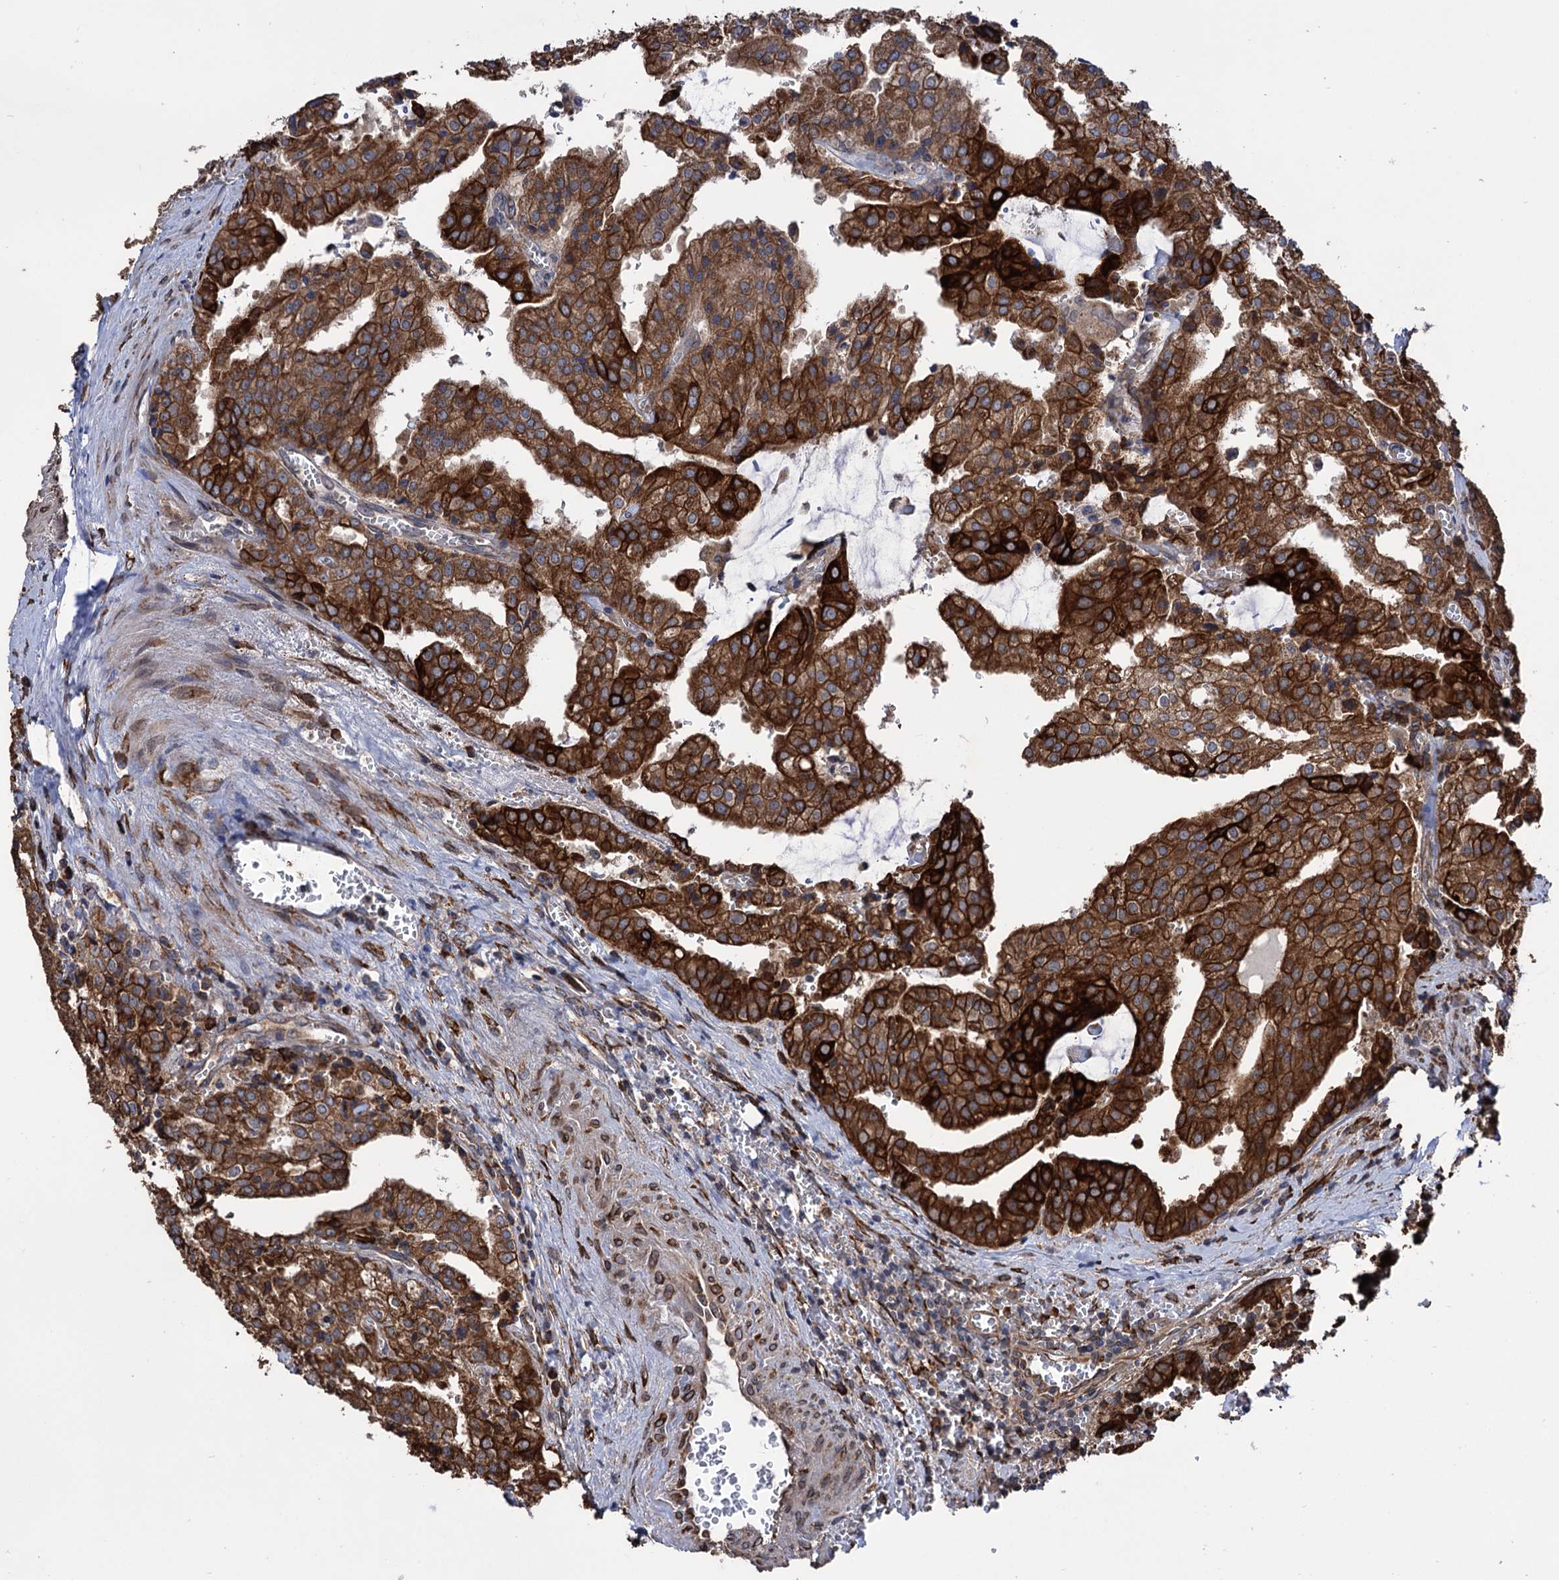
{"staining": {"intensity": "strong", "quantity": ">75%", "location": "cytoplasmic/membranous"}, "tissue": "prostate cancer", "cell_type": "Tumor cells", "image_type": "cancer", "snomed": [{"axis": "morphology", "description": "Adenocarcinoma, High grade"}, {"axis": "topography", "description": "Prostate"}], "caption": "DAB (3,3'-diaminobenzidine) immunohistochemical staining of human adenocarcinoma (high-grade) (prostate) reveals strong cytoplasmic/membranous protein positivity in about >75% of tumor cells. The staining was performed using DAB, with brown indicating positive protein expression. Nuclei are stained blue with hematoxylin.", "gene": "CDAN1", "patient": {"sex": "male", "age": 68}}